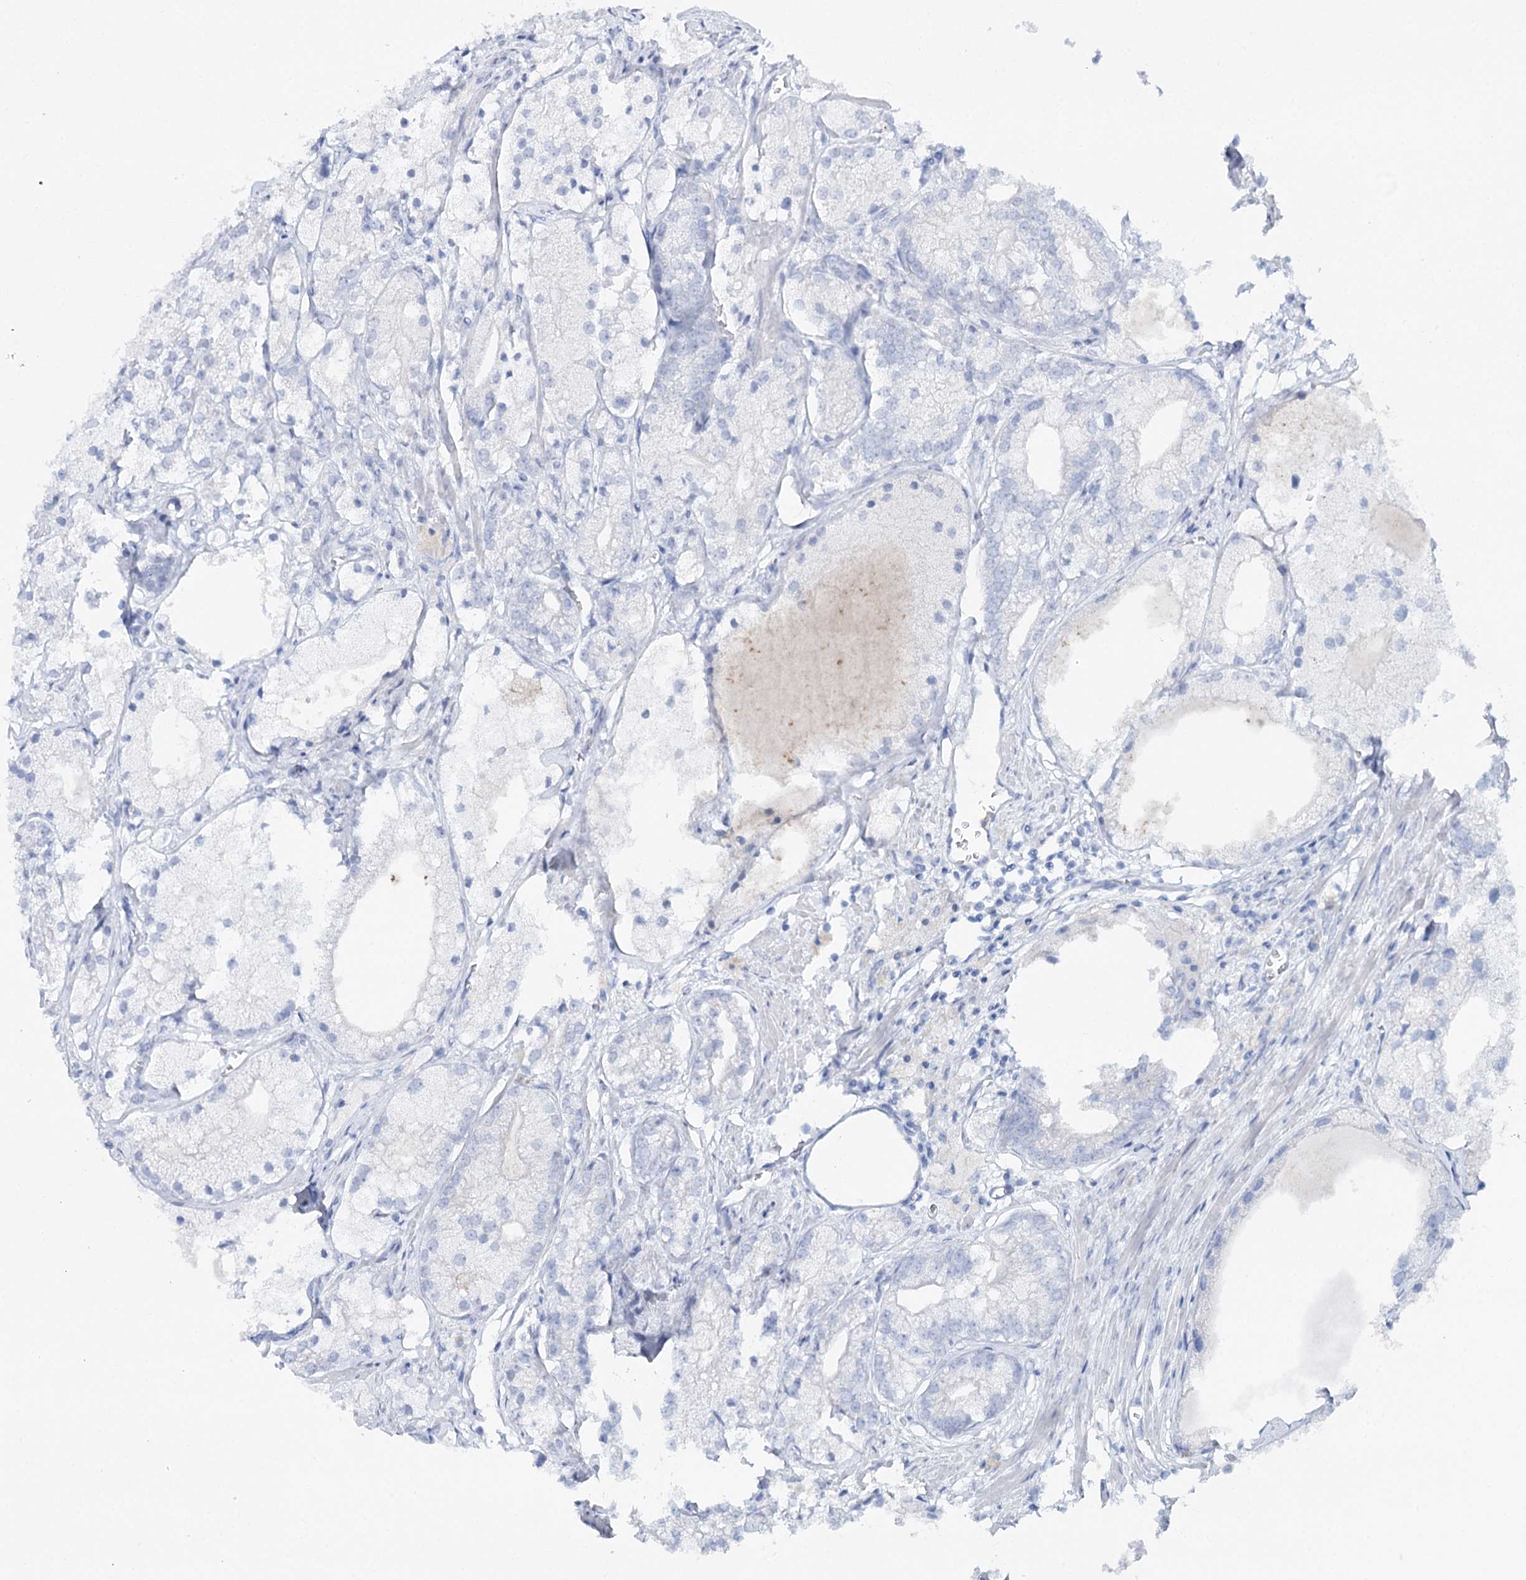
{"staining": {"intensity": "negative", "quantity": "none", "location": "none"}, "tissue": "prostate cancer", "cell_type": "Tumor cells", "image_type": "cancer", "snomed": [{"axis": "morphology", "description": "Adenocarcinoma, Low grade"}, {"axis": "topography", "description": "Prostate"}], "caption": "This is a micrograph of immunohistochemistry (IHC) staining of prostate cancer, which shows no positivity in tumor cells.", "gene": "CEACAM8", "patient": {"sex": "male", "age": 69}}